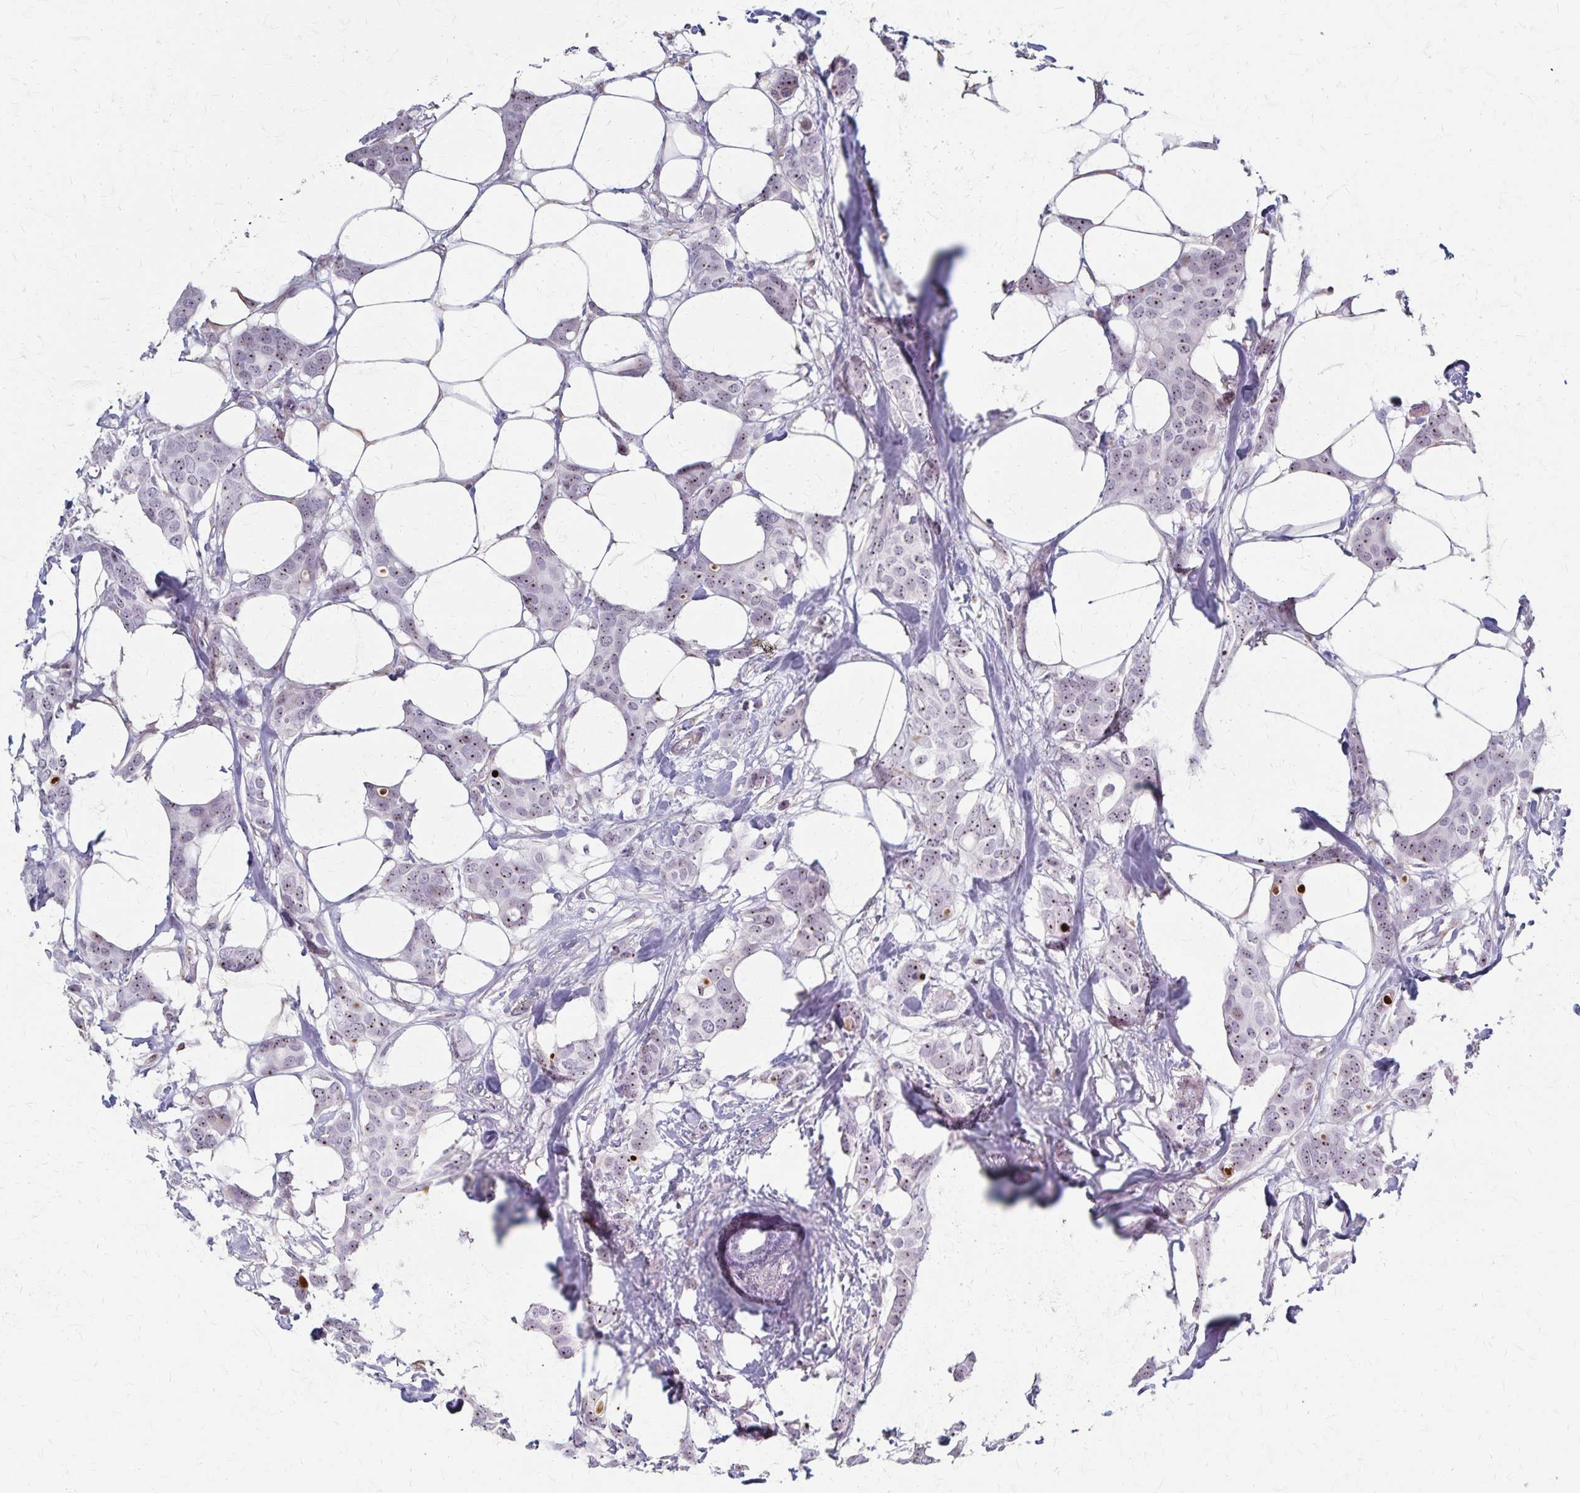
{"staining": {"intensity": "weak", "quantity": ">75%", "location": "nuclear"}, "tissue": "breast cancer", "cell_type": "Tumor cells", "image_type": "cancer", "snomed": [{"axis": "morphology", "description": "Duct carcinoma"}, {"axis": "topography", "description": "Breast"}], "caption": "Breast cancer stained for a protein (brown) reveals weak nuclear positive staining in approximately >75% of tumor cells.", "gene": "DLK2", "patient": {"sex": "female", "age": 62}}